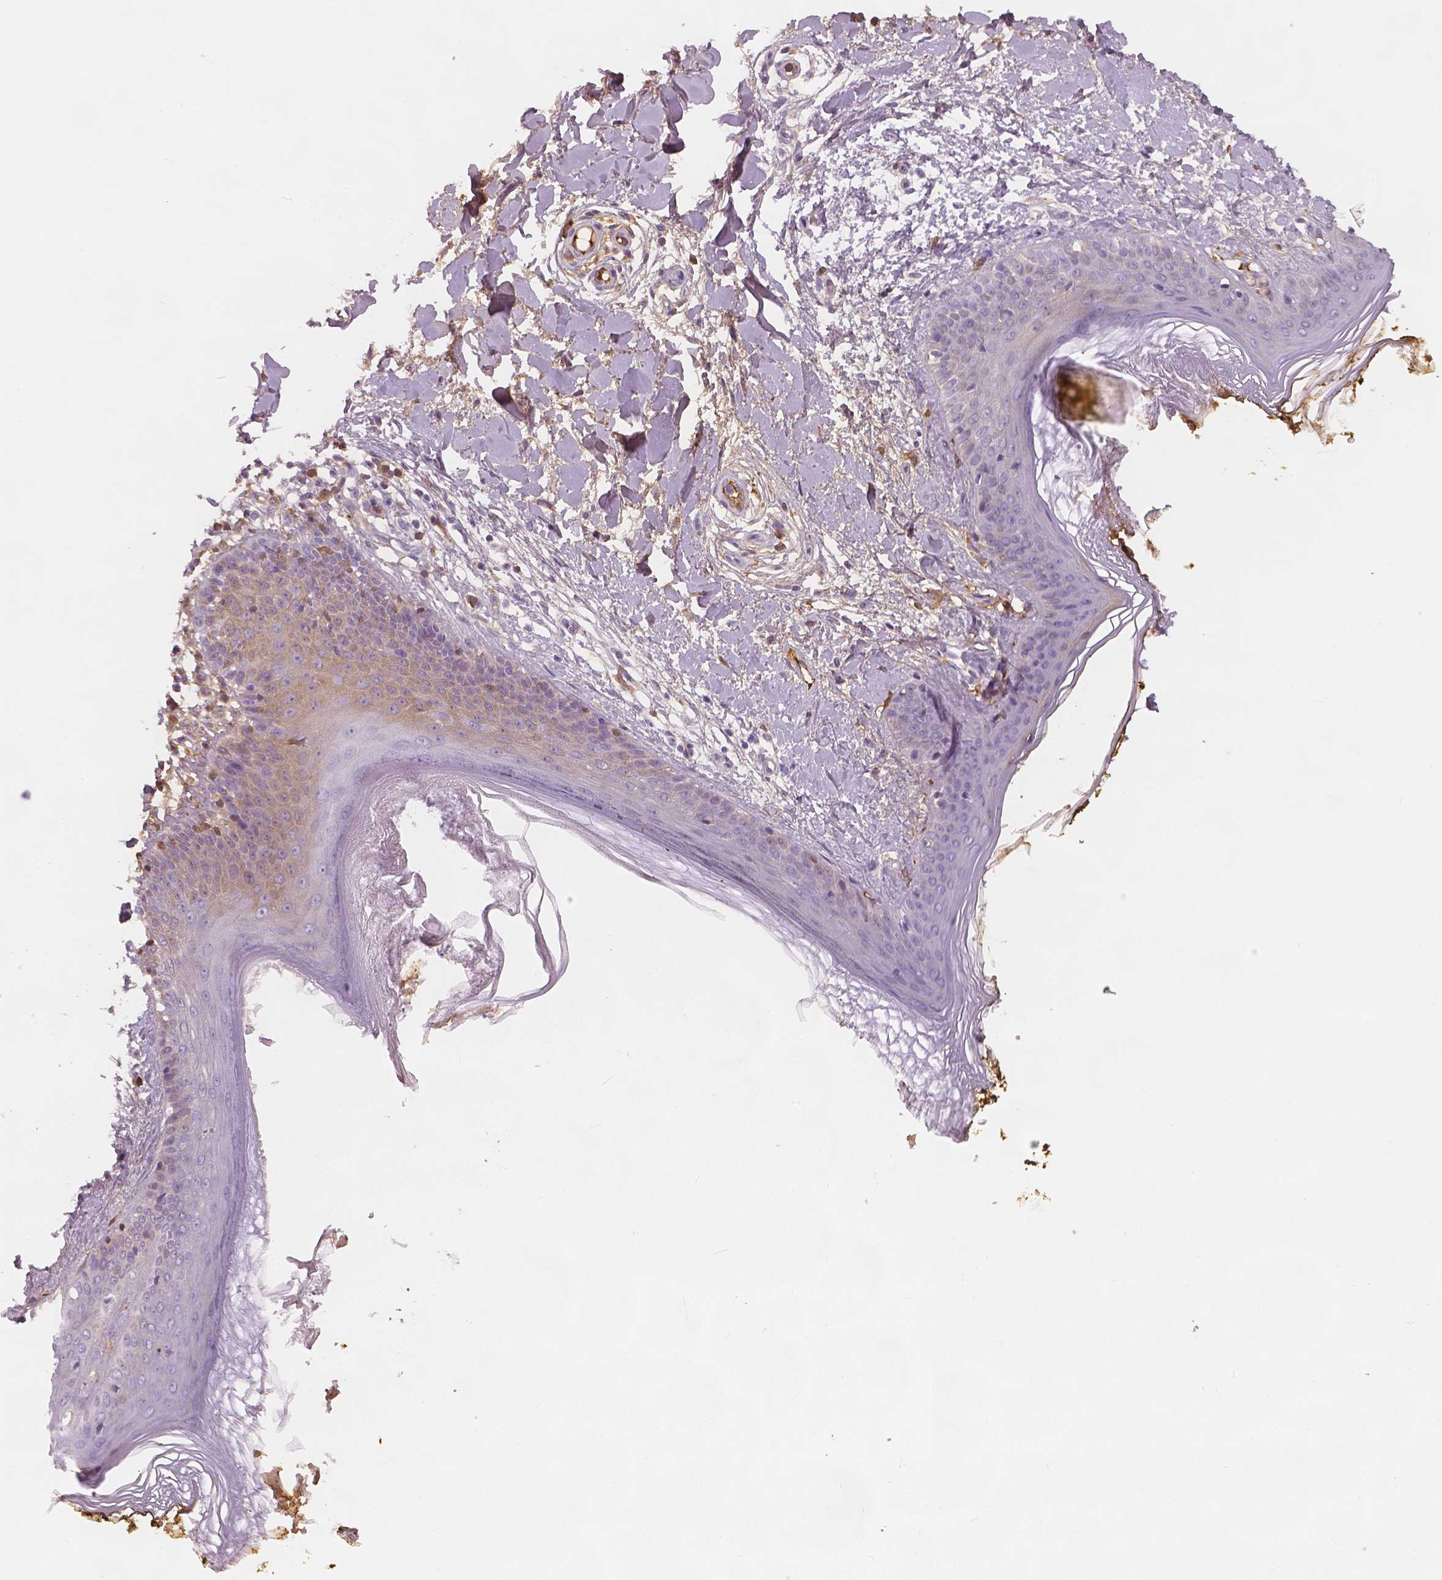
{"staining": {"intensity": "negative", "quantity": "none", "location": "none"}, "tissue": "skin", "cell_type": "Fibroblasts", "image_type": "normal", "snomed": [{"axis": "morphology", "description": "Normal tissue, NOS"}, {"axis": "topography", "description": "Skin"}], "caption": "Immunohistochemistry micrograph of benign skin stained for a protein (brown), which shows no staining in fibroblasts.", "gene": "APOA4", "patient": {"sex": "female", "age": 34}}